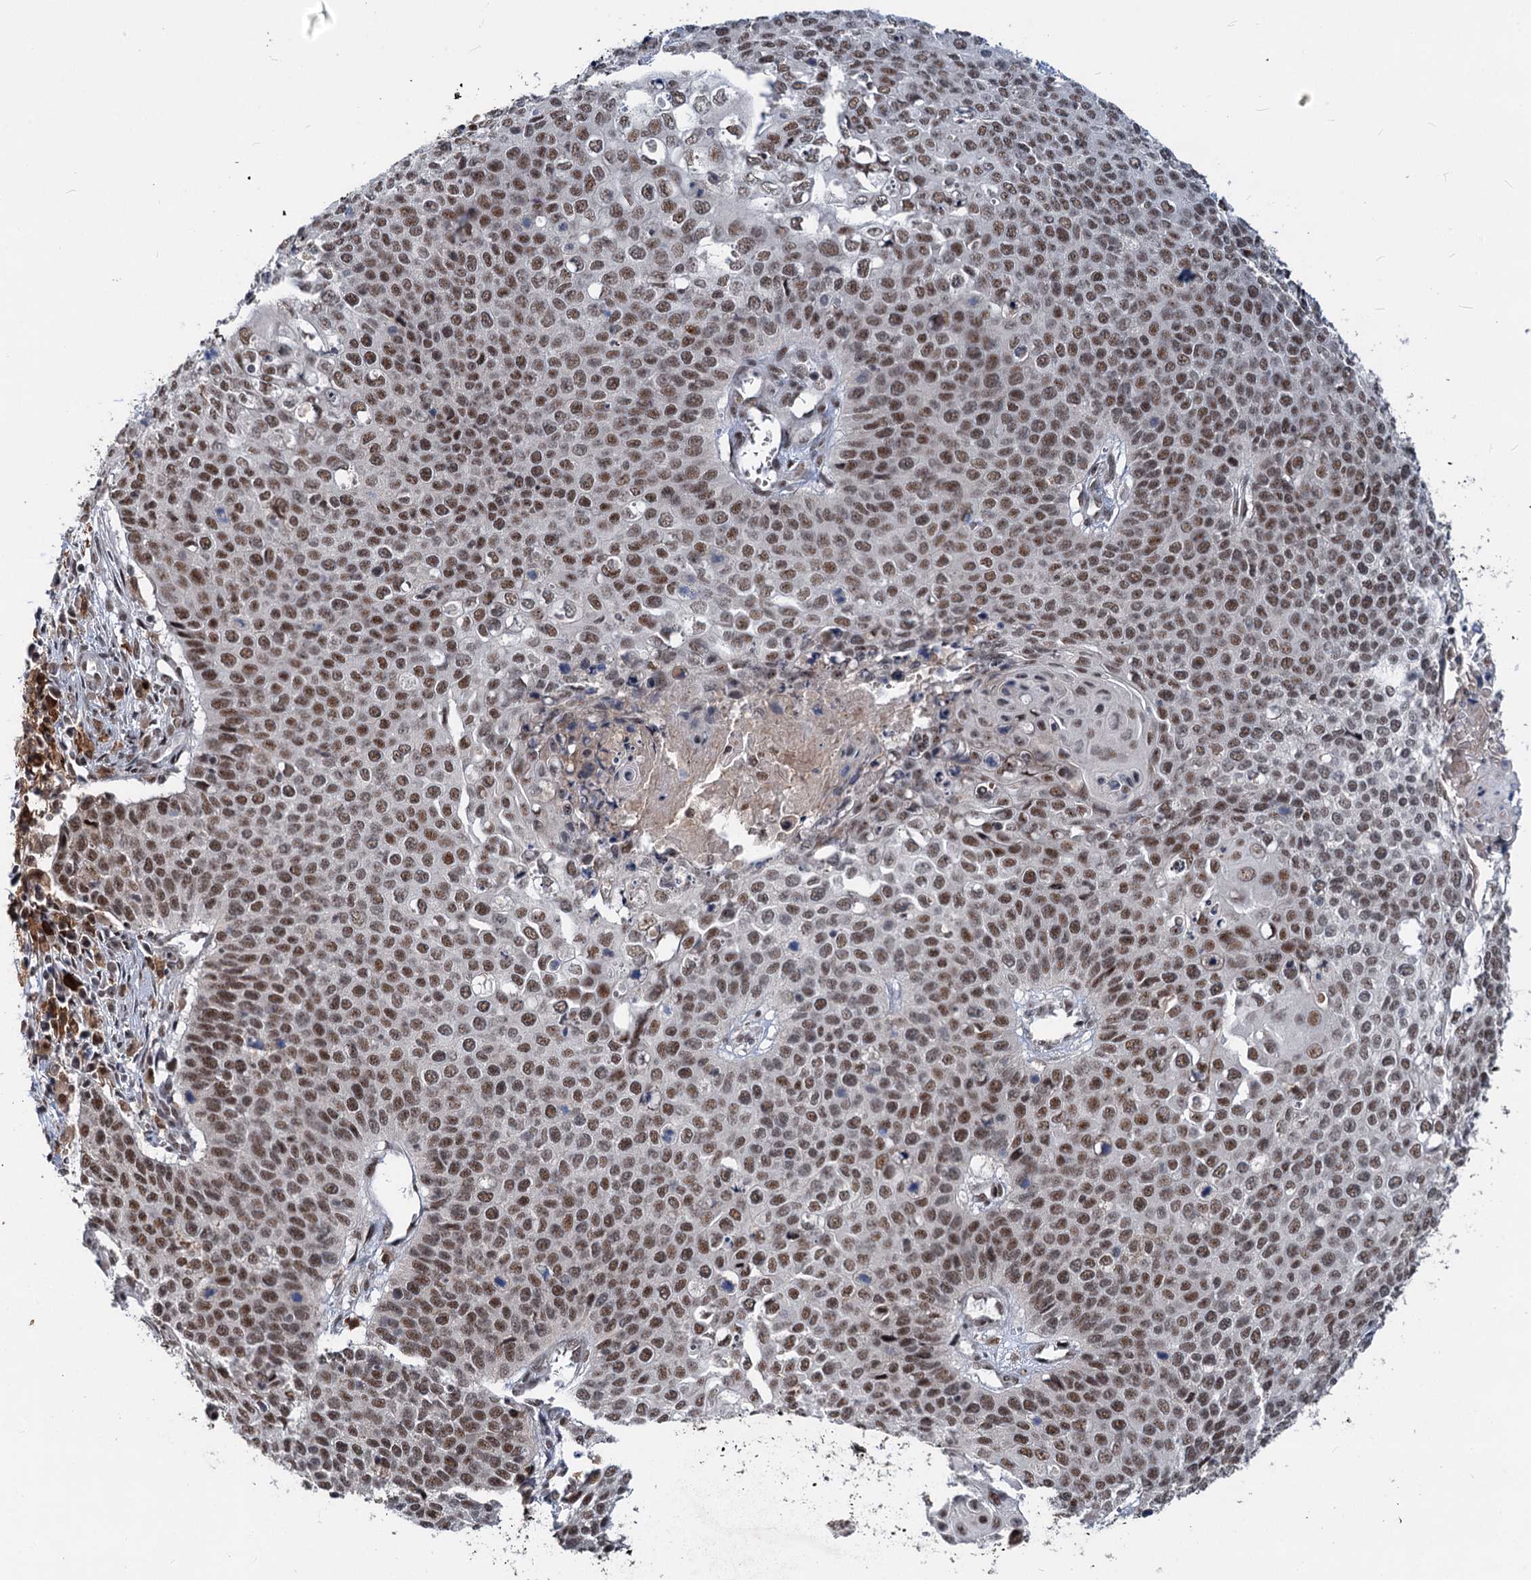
{"staining": {"intensity": "moderate", "quantity": ">75%", "location": "nuclear"}, "tissue": "cervical cancer", "cell_type": "Tumor cells", "image_type": "cancer", "snomed": [{"axis": "morphology", "description": "Squamous cell carcinoma, NOS"}, {"axis": "topography", "description": "Cervix"}], "caption": "An immunohistochemistry (IHC) histopathology image of tumor tissue is shown. Protein staining in brown shows moderate nuclear positivity in squamous cell carcinoma (cervical) within tumor cells.", "gene": "PHF8", "patient": {"sex": "female", "age": 39}}